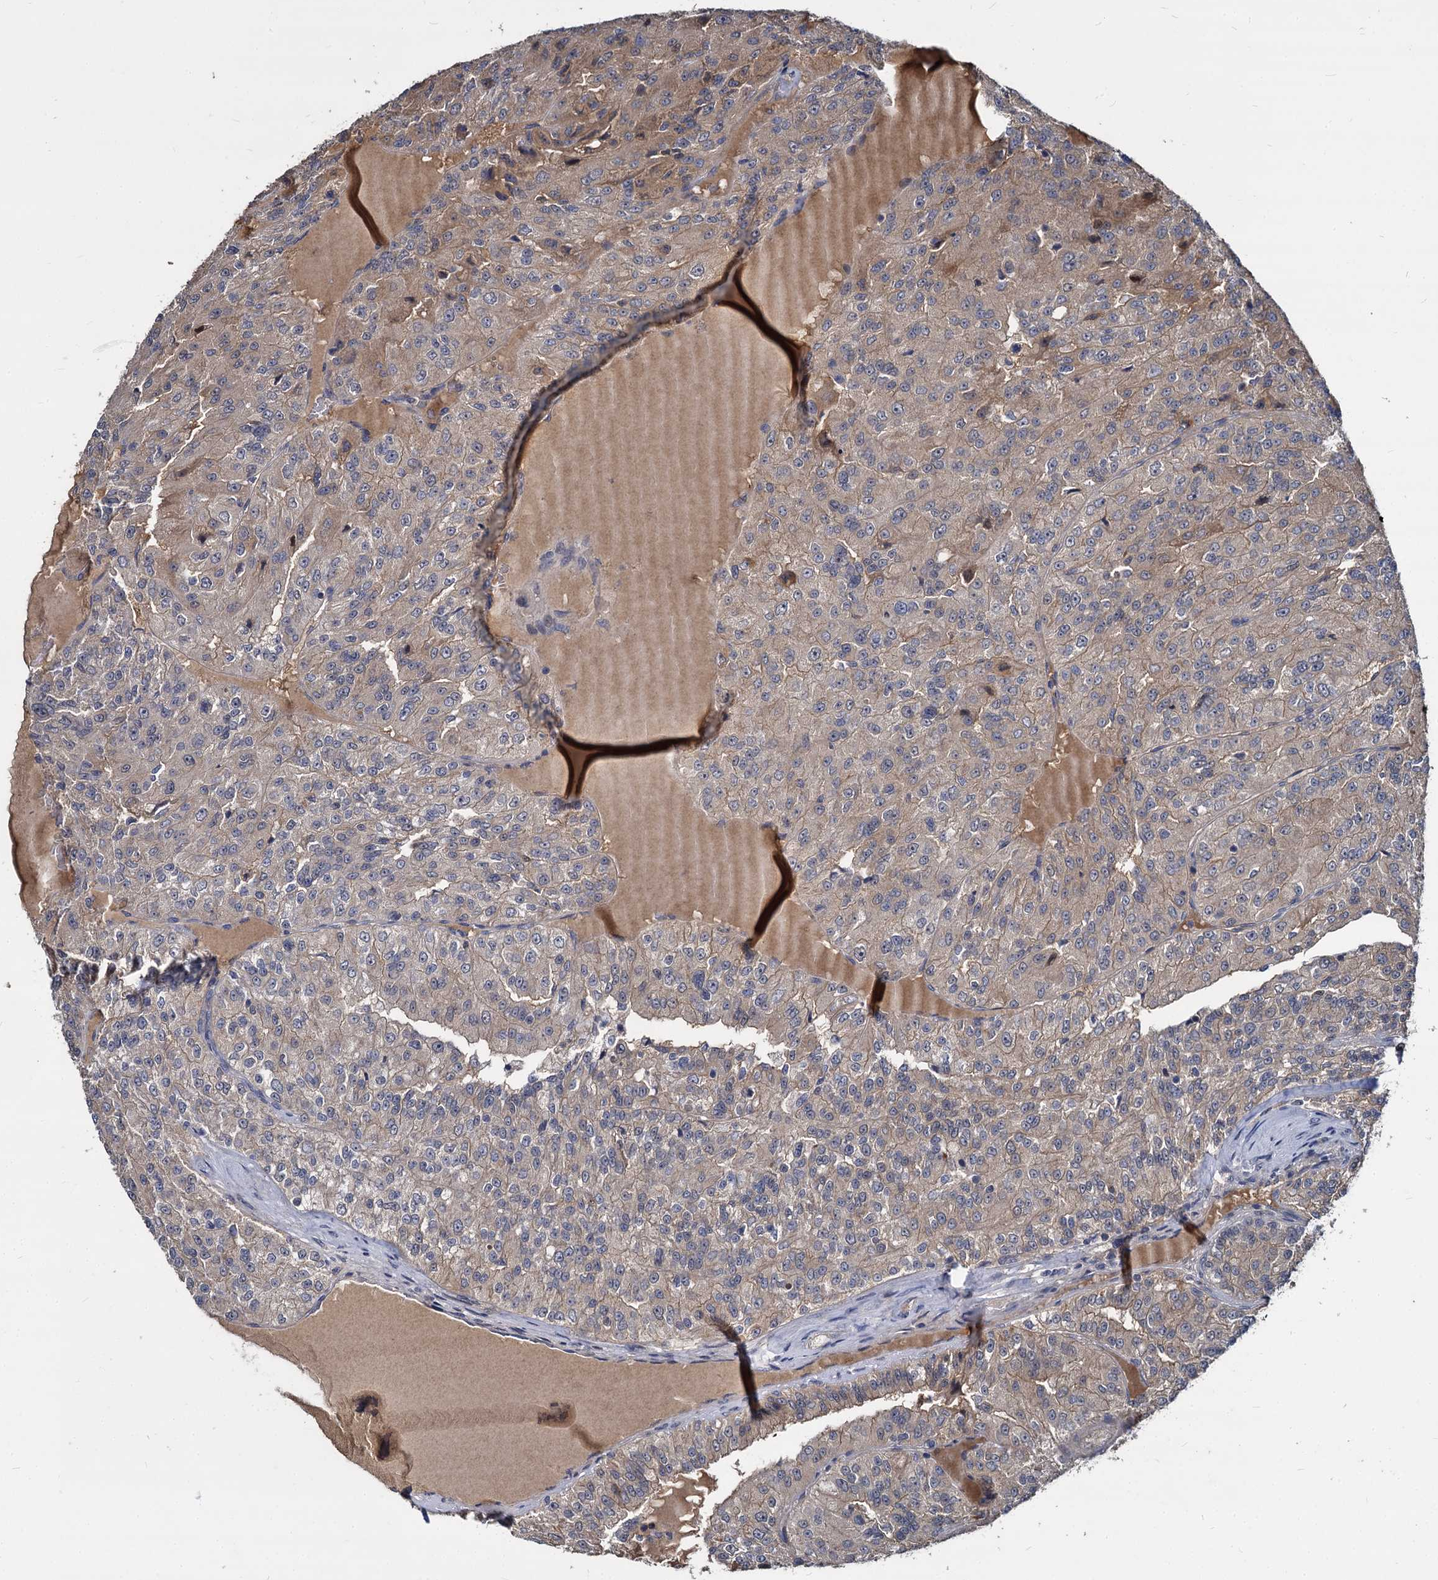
{"staining": {"intensity": "weak", "quantity": "25%-75%", "location": "cytoplasmic/membranous"}, "tissue": "renal cancer", "cell_type": "Tumor cells", "image_type": "cancer", "snomed": [{"axis": "morphology", "description": "Adenocarcinoma, NOS"}, {"axis": "topography", "description": "Kidney"}], "caption": "A photomicrograph of human adenocarcinoma (renal) stained for a protein demonstrates weak cytoplasmic/membranous brown staining in tumor cells. The staining is performed using DAB brown chromogen to label protein expression. The nuclei are counter-stained blue using hematoxylin.", "gene": "CCDC184", "patient": {"sex": "female", "age": 63}}